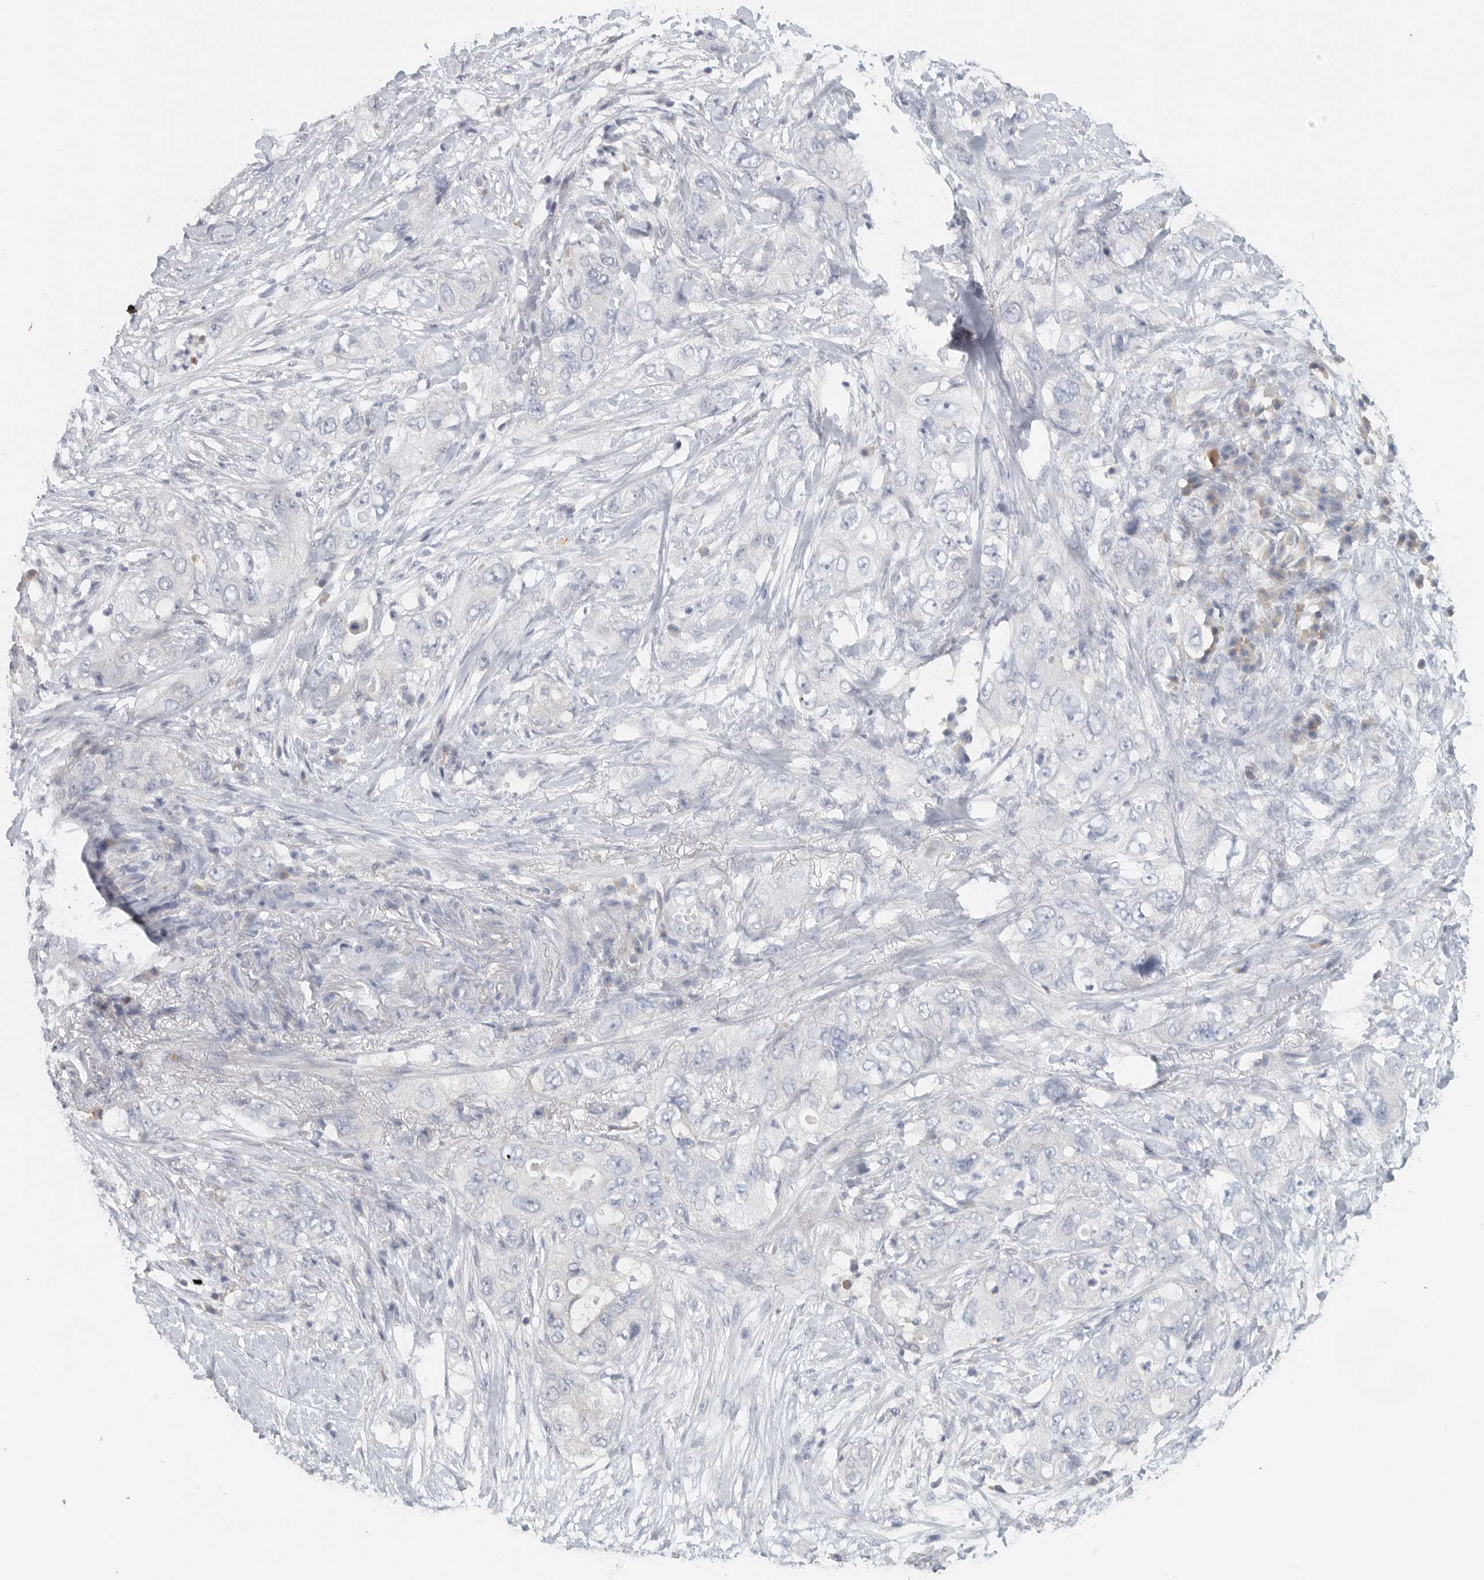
{"staining": {"intensity": "negative", "quantity": "none", "location": "none"}, "tissue": "pancreatic cancer", "cell_type": "Tumor cells", "image_type": "cancer", "snomed": [{"axis": "morphology", "description": "Adenocarcinoma, NOS"}, {"axis": "topography", "description": "Pancreas"}], "caption": "Pancreatic cancer (adenocarcinoma) was stained to show a protein in brown. There is no significant staining in tumor cells.", "gene": "PAM", "patient": {"sex": "female", "age": 73}}